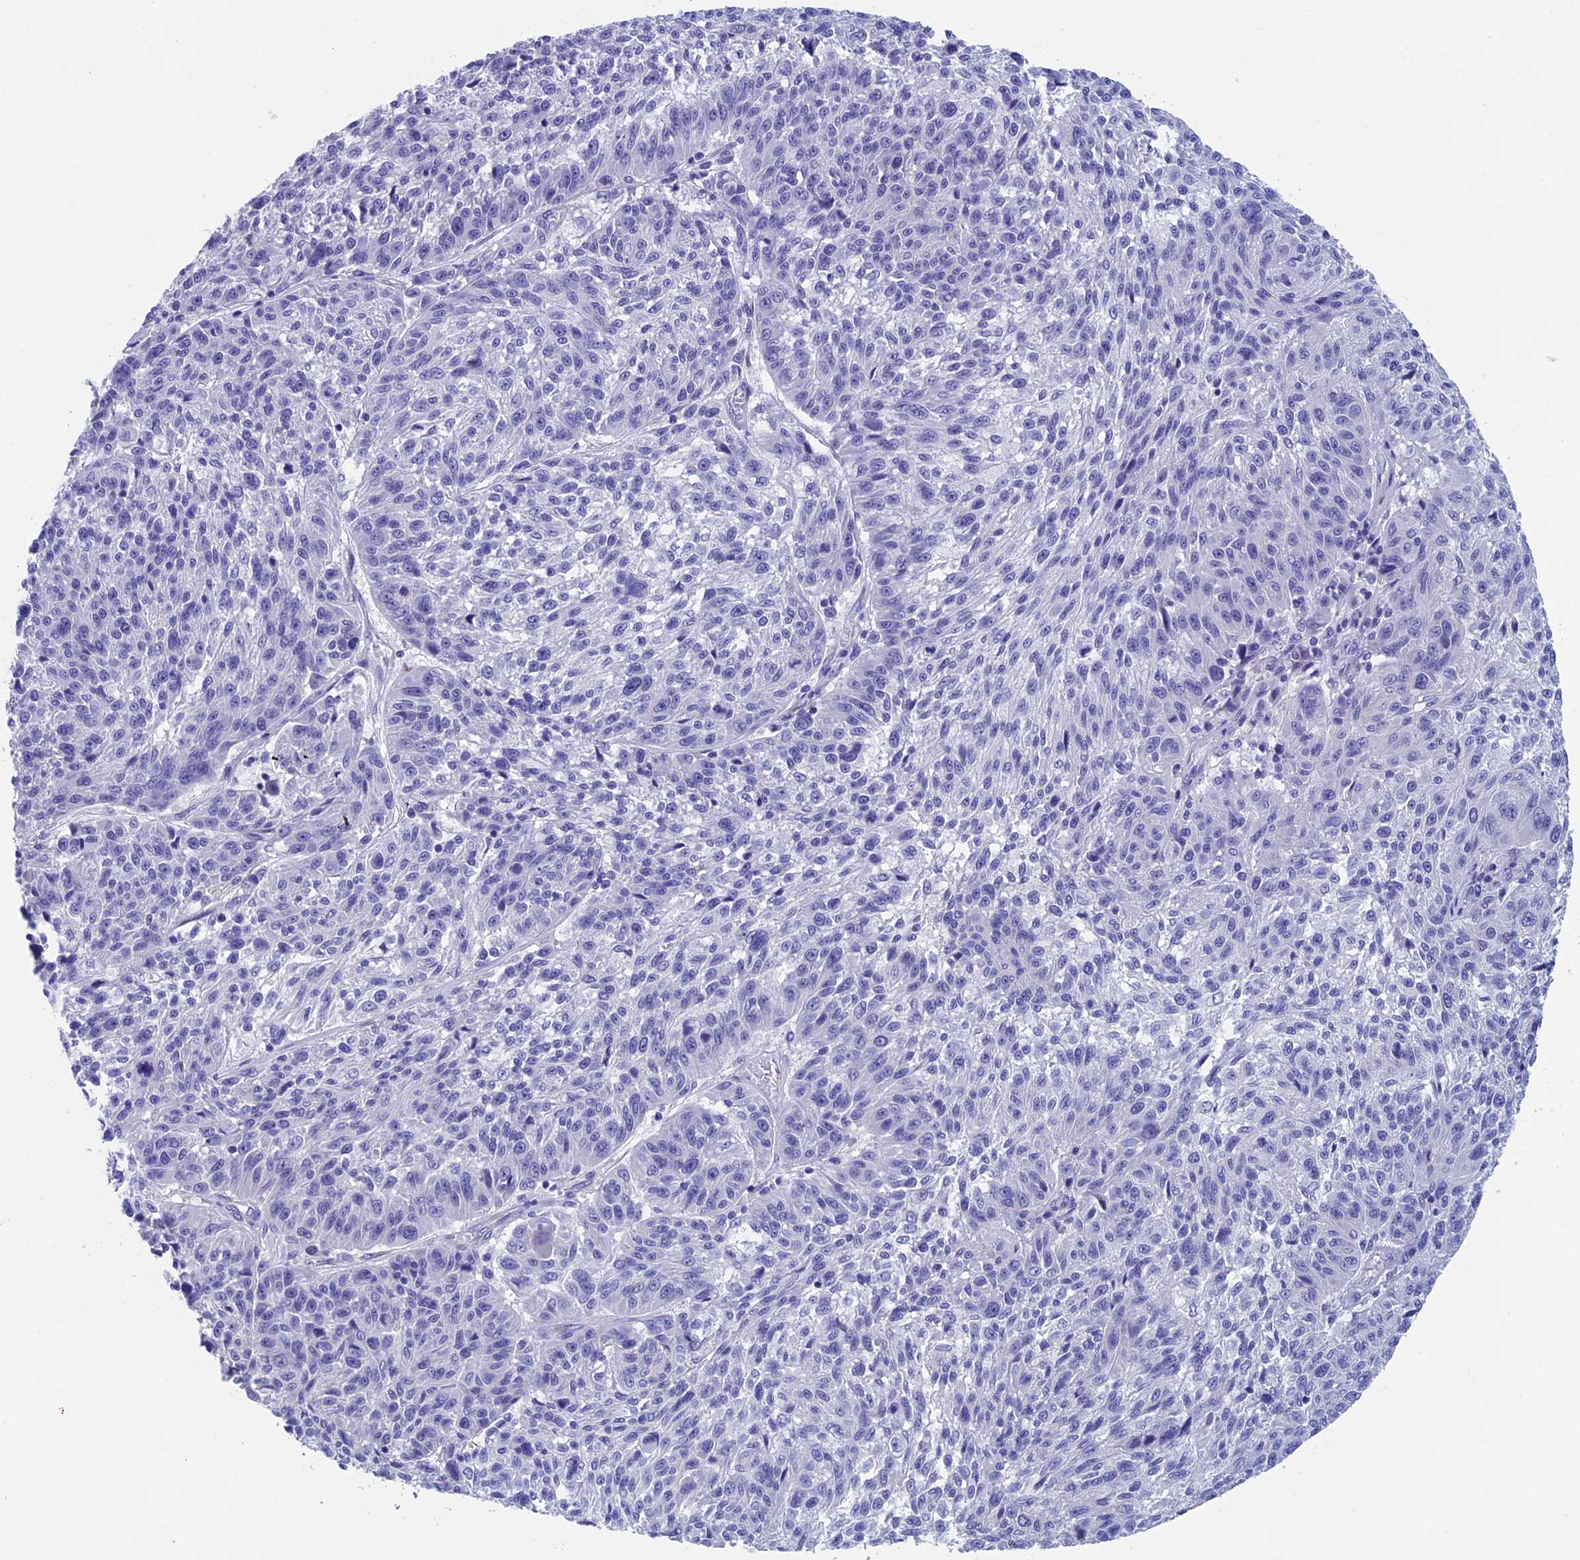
{"staining": {"intensity": "negative", "quantity": "none", "location": "none"}, "tissue": "melanoma", "cell_type": "Tumor cells", "image_type": "cancer", "snomed": [{"axis": "morphology", "description": "Malignant melanoma, NOS"}, {"axis": "topography", "description": "Skin"}], "caption": "An immunohistochemistry (IHC) micrograph of melanoma is shown. There is no staining in tumor cells of melanoma.", "gene": "ADH7", "patient": {"sex": "male", "age": 53}}